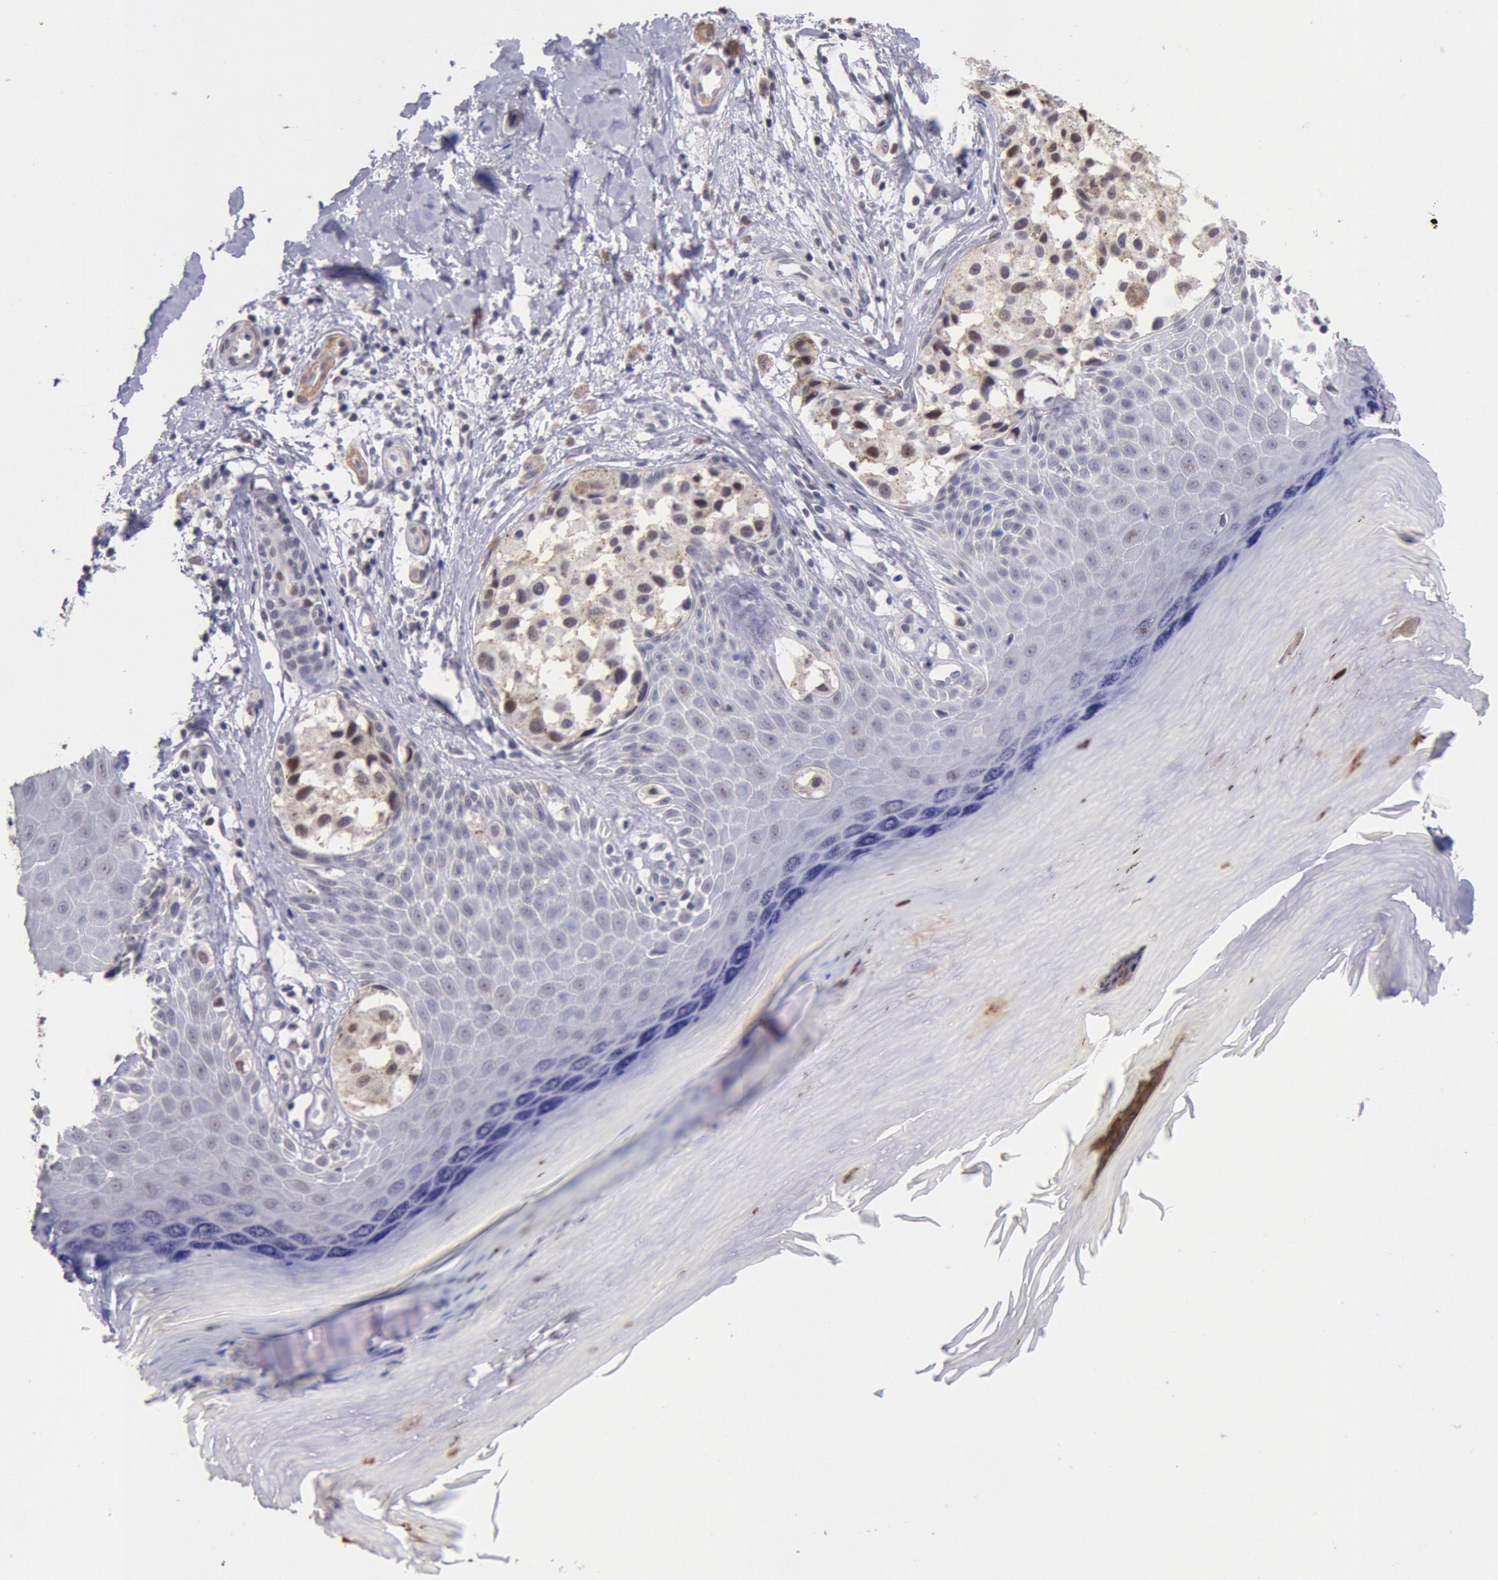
{"staining": {"intensity": "strong", "quantity": ">75%", "location": "cytoplasmic/membranous,nuclear"}, "tissue": "melanoma", "cell_type": "Tumor cells", "image_type": "cancer", "snomed": [{"axis": "morphology", "description": "Malignant melanoma, NOS"}, {"axis": "topography", "description": "Skin"}], "caption": "Approximately >75% of tumor cells in malignant melanoma reveal strong cytoplasmic/membranous and nuclear protein staining as visualized by brown immunohistochemical staining.", "gene": "MYH7", "patient": {"sex": "male", "age": 79}}